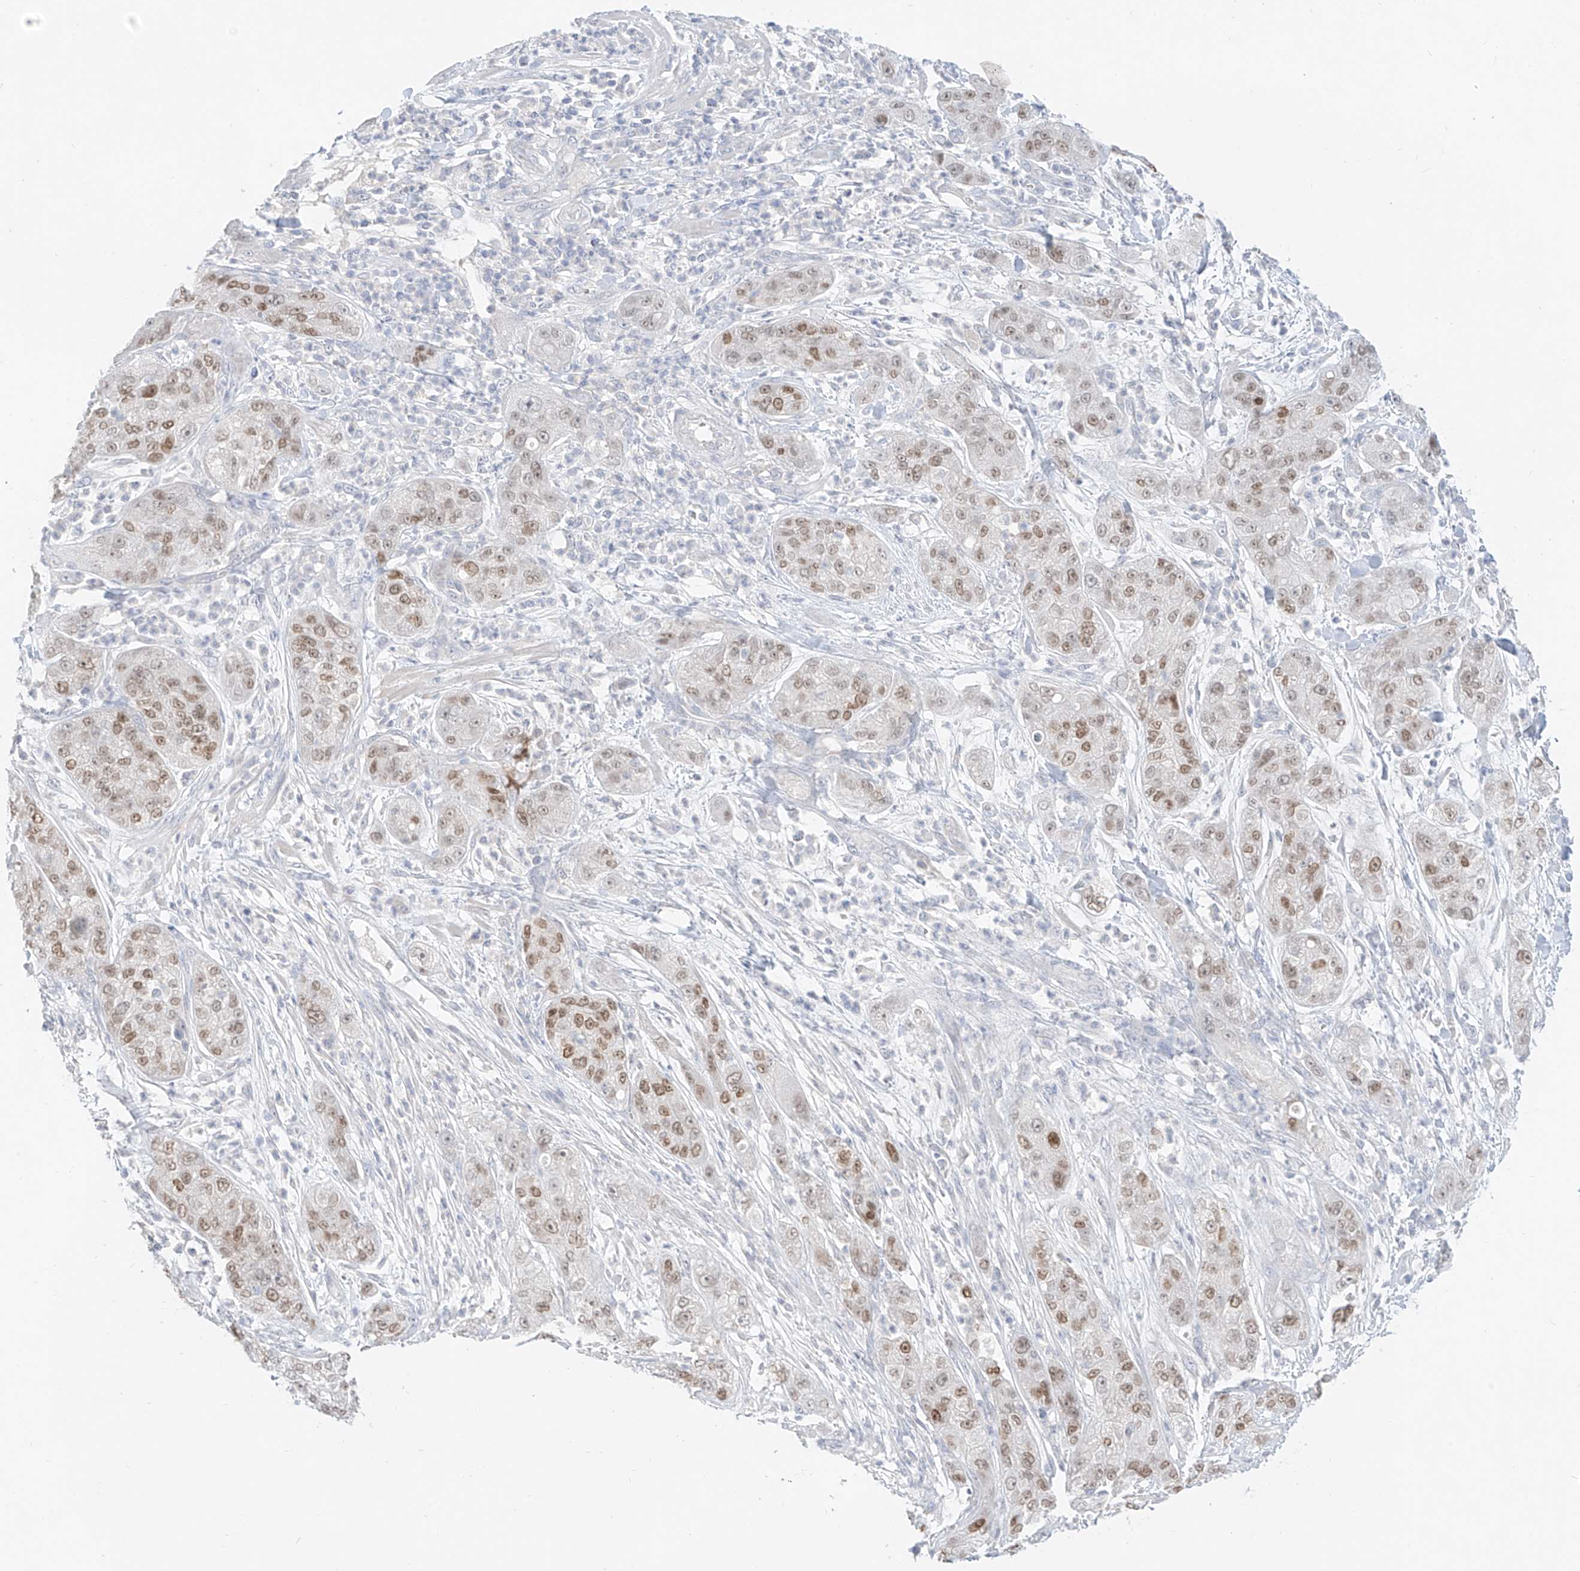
{"staining": {"intensity": "moderate", "quantity": ">75%", "location": "nuclear"}, "tissue": "pancreatic cancer", "cell_type": "Tumor cells", "image_type": "cancer", "snomed": [{"axis": "morphology", "description": "Adenocarcinoma, NOS"}, {"axis": "topography", "description": "Pancreas"}], "caption": "The micrograph demonstrates a brown stain indicating the presence of a protein in the nuclear of tumor cells in pancreatic adenocarcinoma.", "gene": "BARX2", "patient": {"sex": "female", "age": 78}}